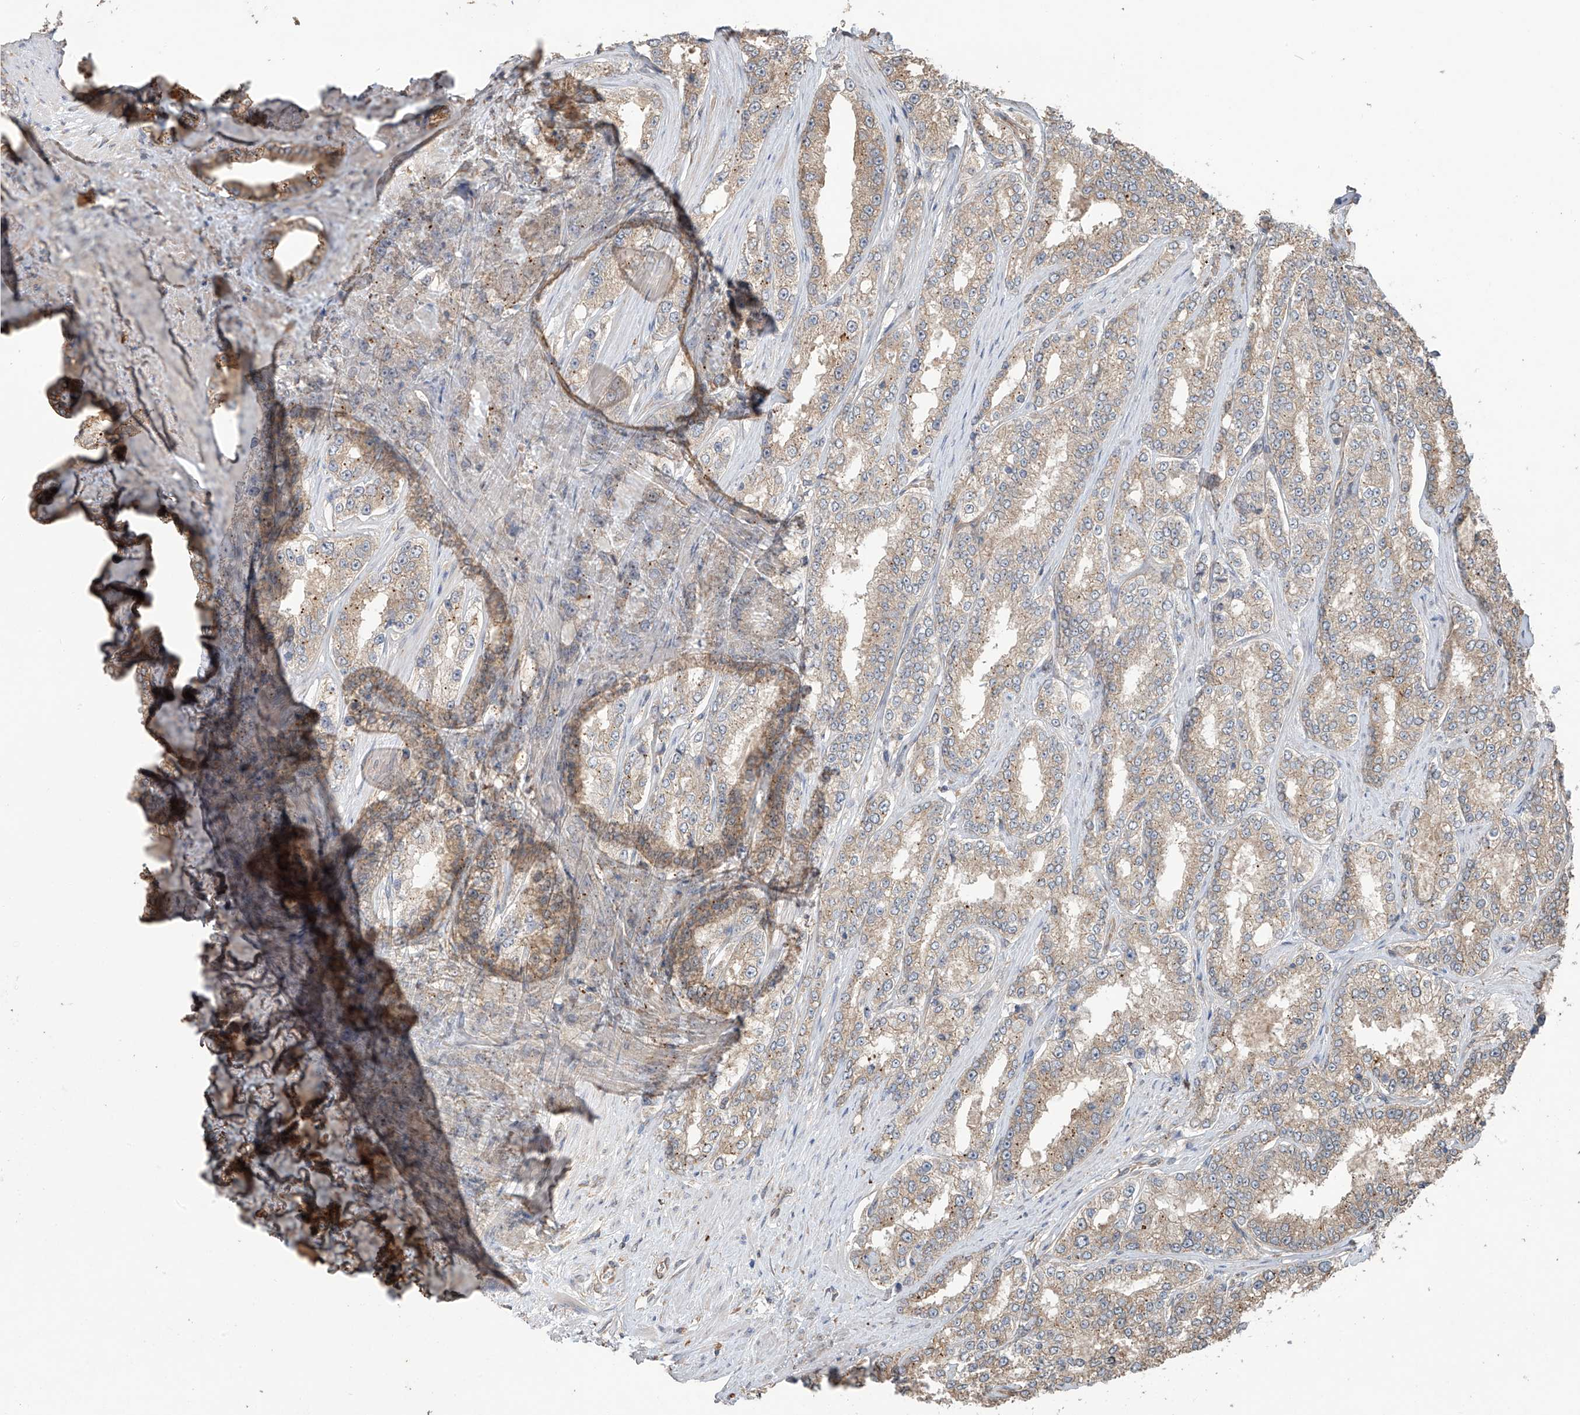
{"staining": {"intensity": "weak", "quantity": "25%-75%", "location": "cytoplasmic/membranous"}, "tissue": "prostate cancer", "cell_type": "Tumor cells", "image_type": "cancer", "snomed": [{"axis": "morphology", "description": "Normal tissue, NOS"}, {"axis": "morphology", "description": "Adenocarcinoma, High grade"}, {"axis": "topography", "description": "Prostate"}], "caption": "An image of high-grade adenocarcinoma (prostate) stained for a protein shows weak cytoplasmic/membranous brown staining in tumor cells.", "gene": "AGBL5", "patient": {"sex": "male", "age": 83}}